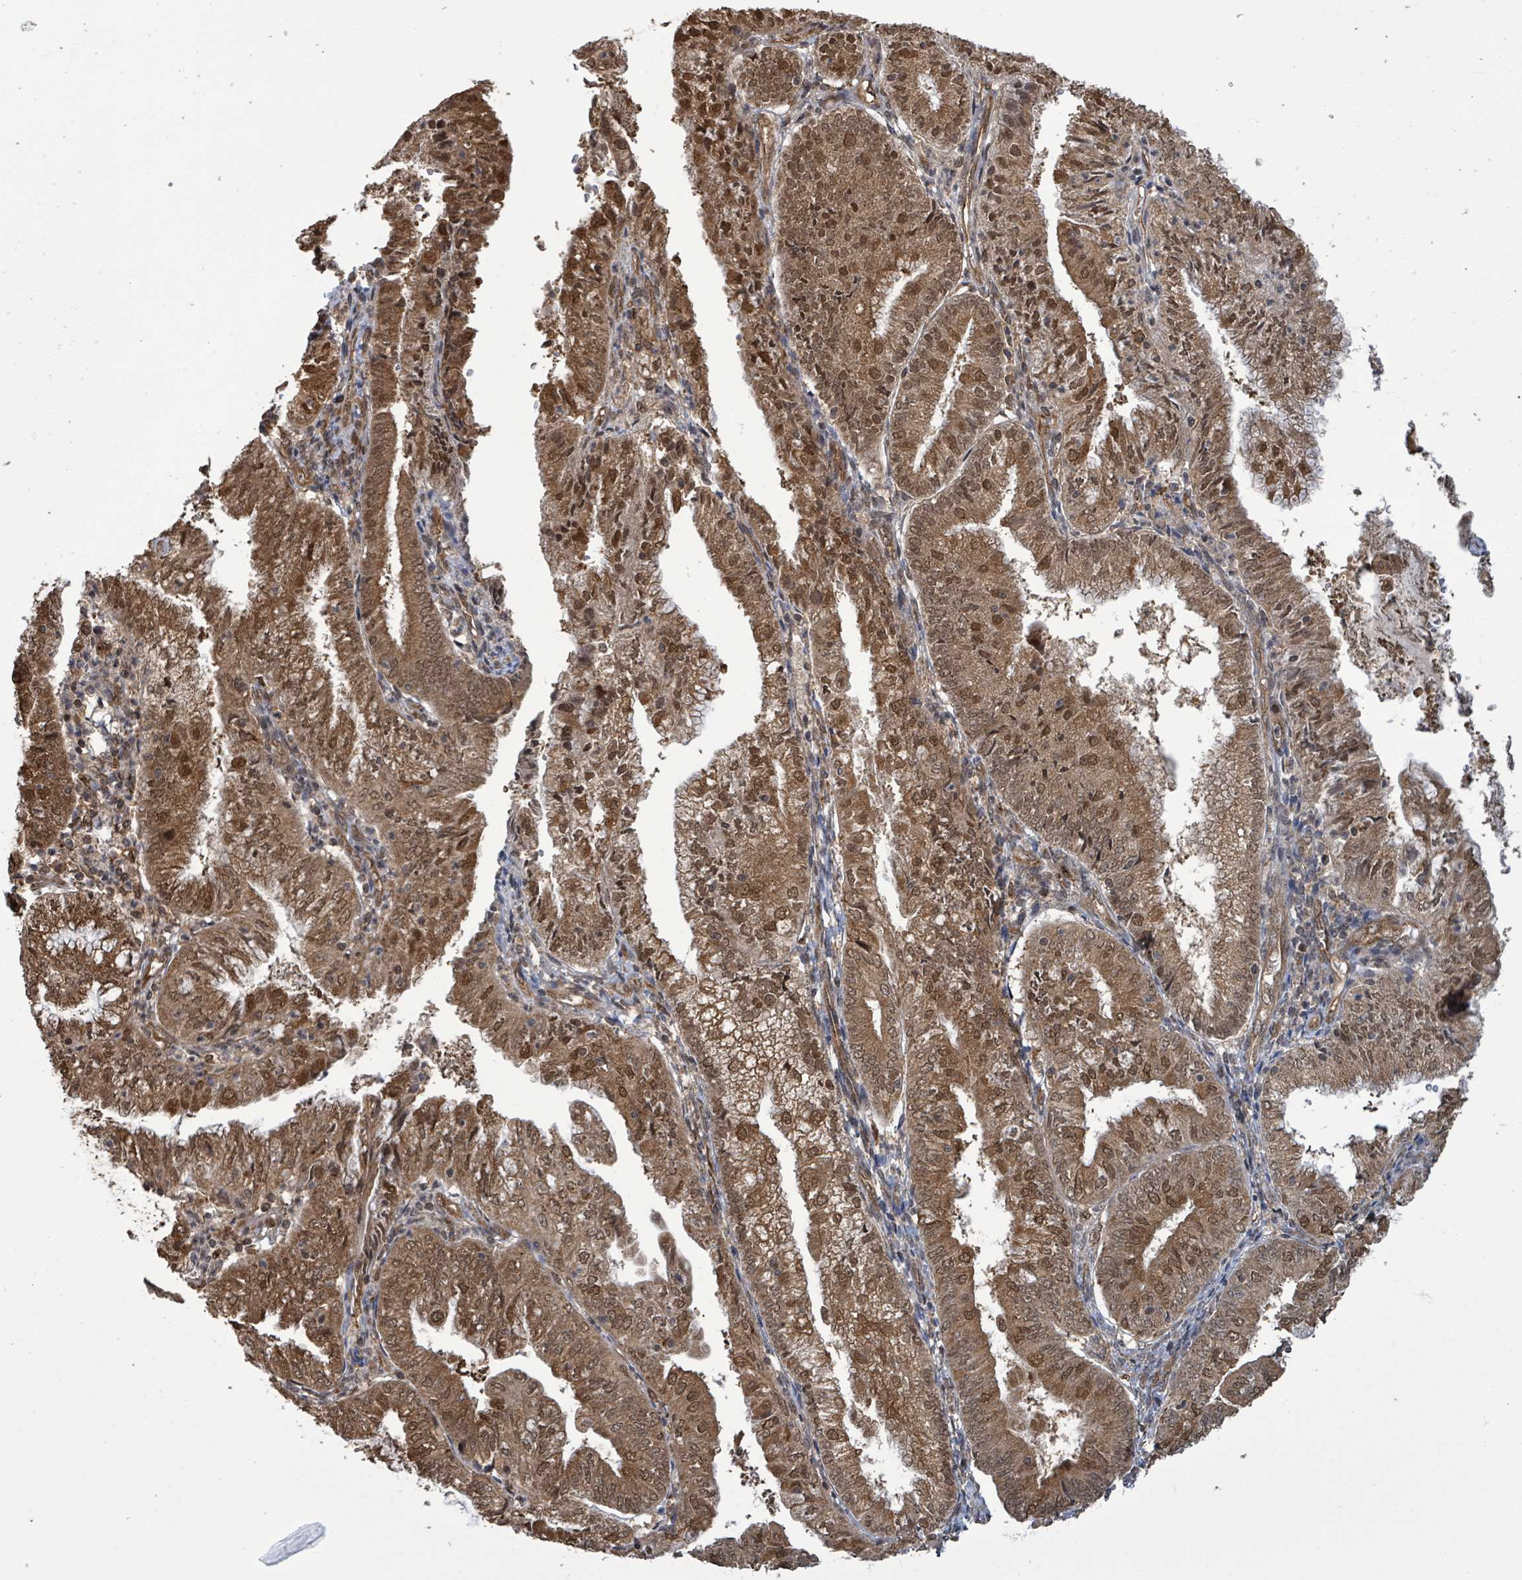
{"staining": {"intensity": "moderate", "quantity": ">75%", "location": "cytoplasmic/membranous,nuclear"}, "tissue": "endometrial cancer", "cell_type": "Tumor cells", "image_type": "cancer", "snomed": [{"axis": "morphology", "description": "Adenocarcinoma, NOS"}, {"axis": "topography", "description": "Endometrium"}], "caption": "About >75% of tumor cells in human endometrial cancer display moderate cytoplasmic/membranous and nuclear protein positivity as visualized by brown immunohistochemical staining.", "gene": "KLC1", "patient": {"sex": "female", "age": 55}}